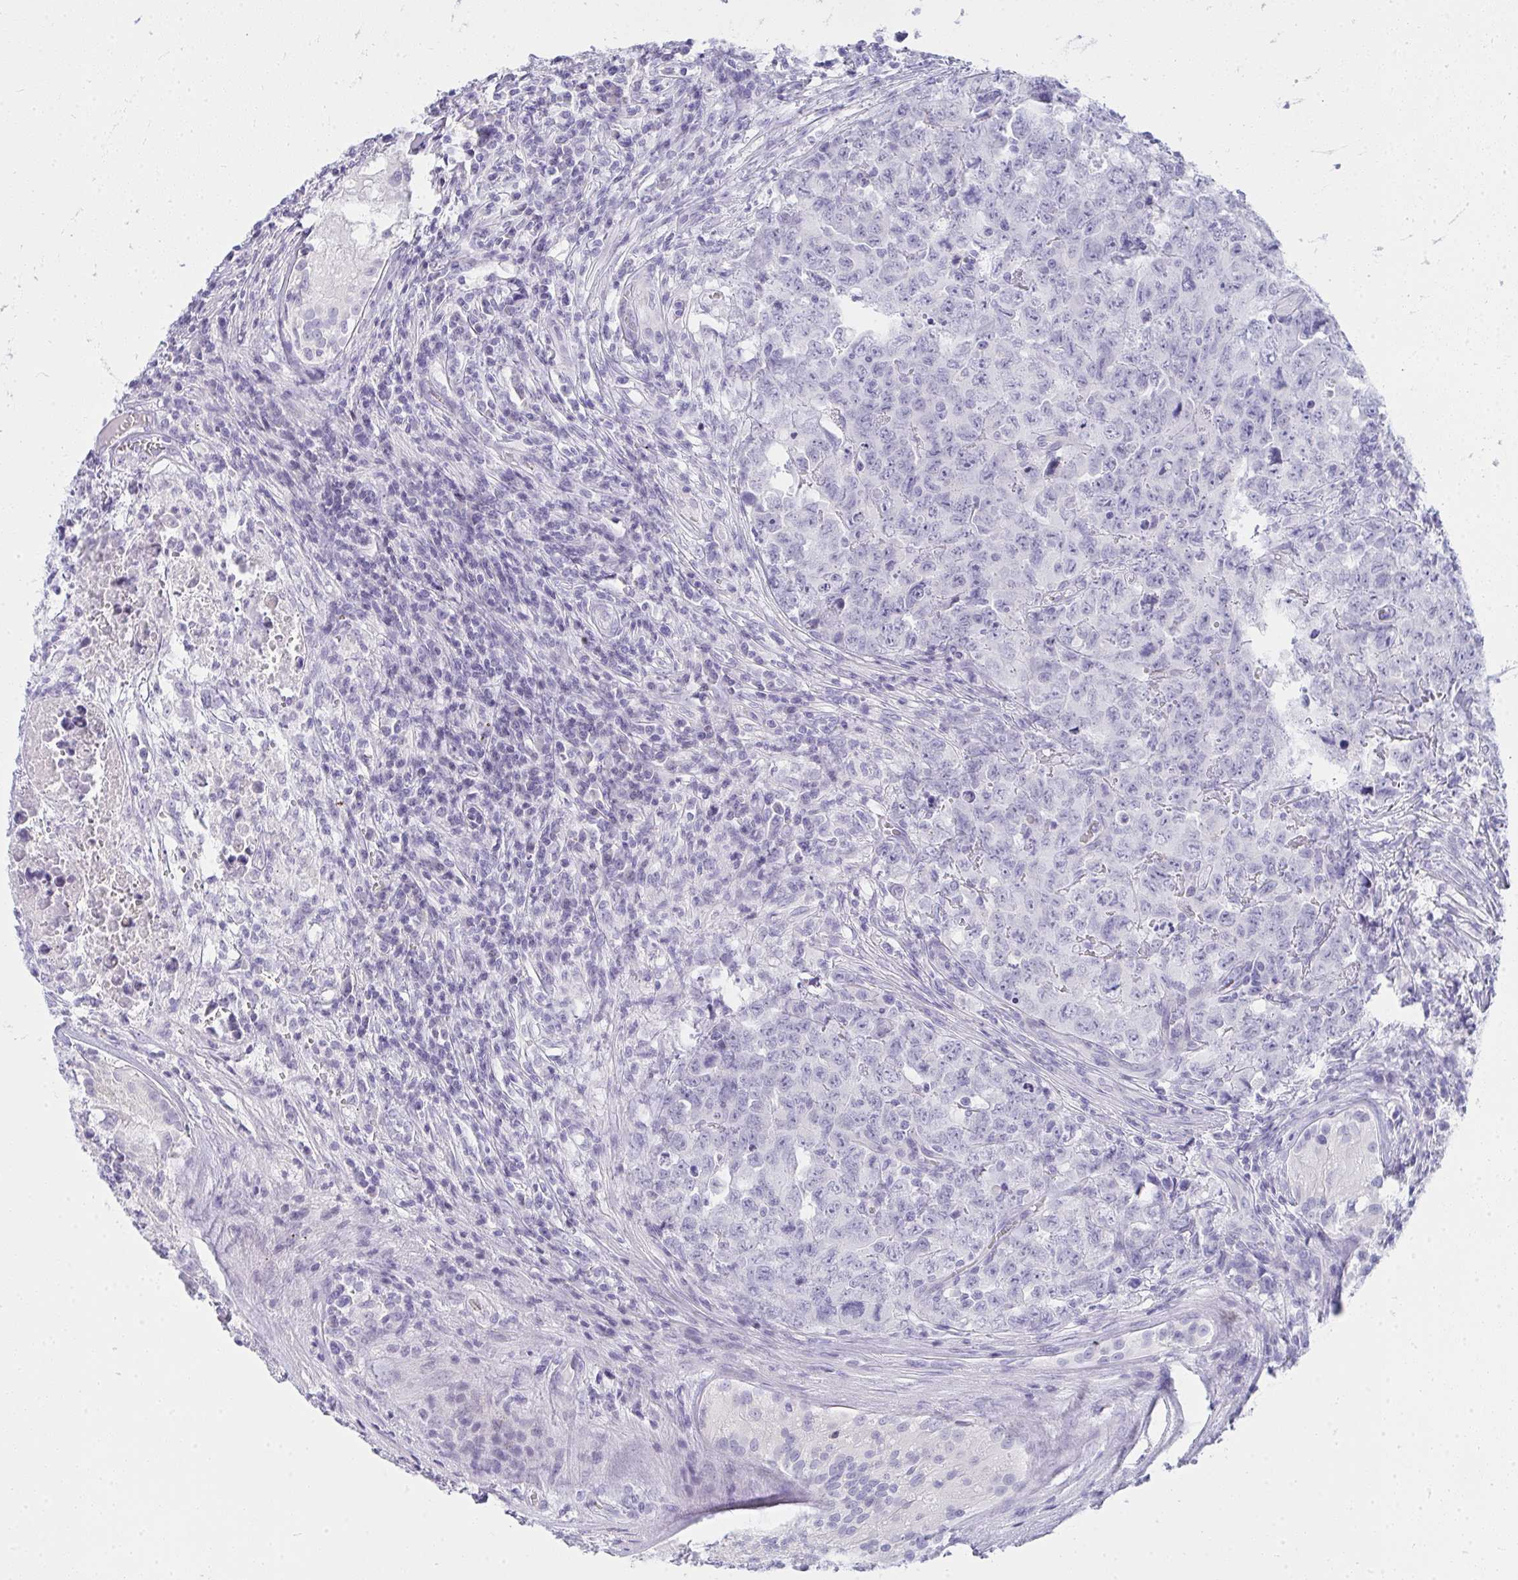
{"staining": {"intensity": "negative", "quantity": "none", "location": "none"}, "tissue": "testis cancer", "cell_type": "Tumor cells", "image_type": "cancer", "snomed": [{"axis": "morphology", "description": "Carcinoma, Embryonal, NOS"}, {"axis": "topography", "description": "Testis"}], "caption": "This is an IHC photomicrograph of human testis embryonal carcinoma. There is no positivity in tumor cells.", "gene": "ZNF182", "patient": {"sex": "male", "age": 24}}